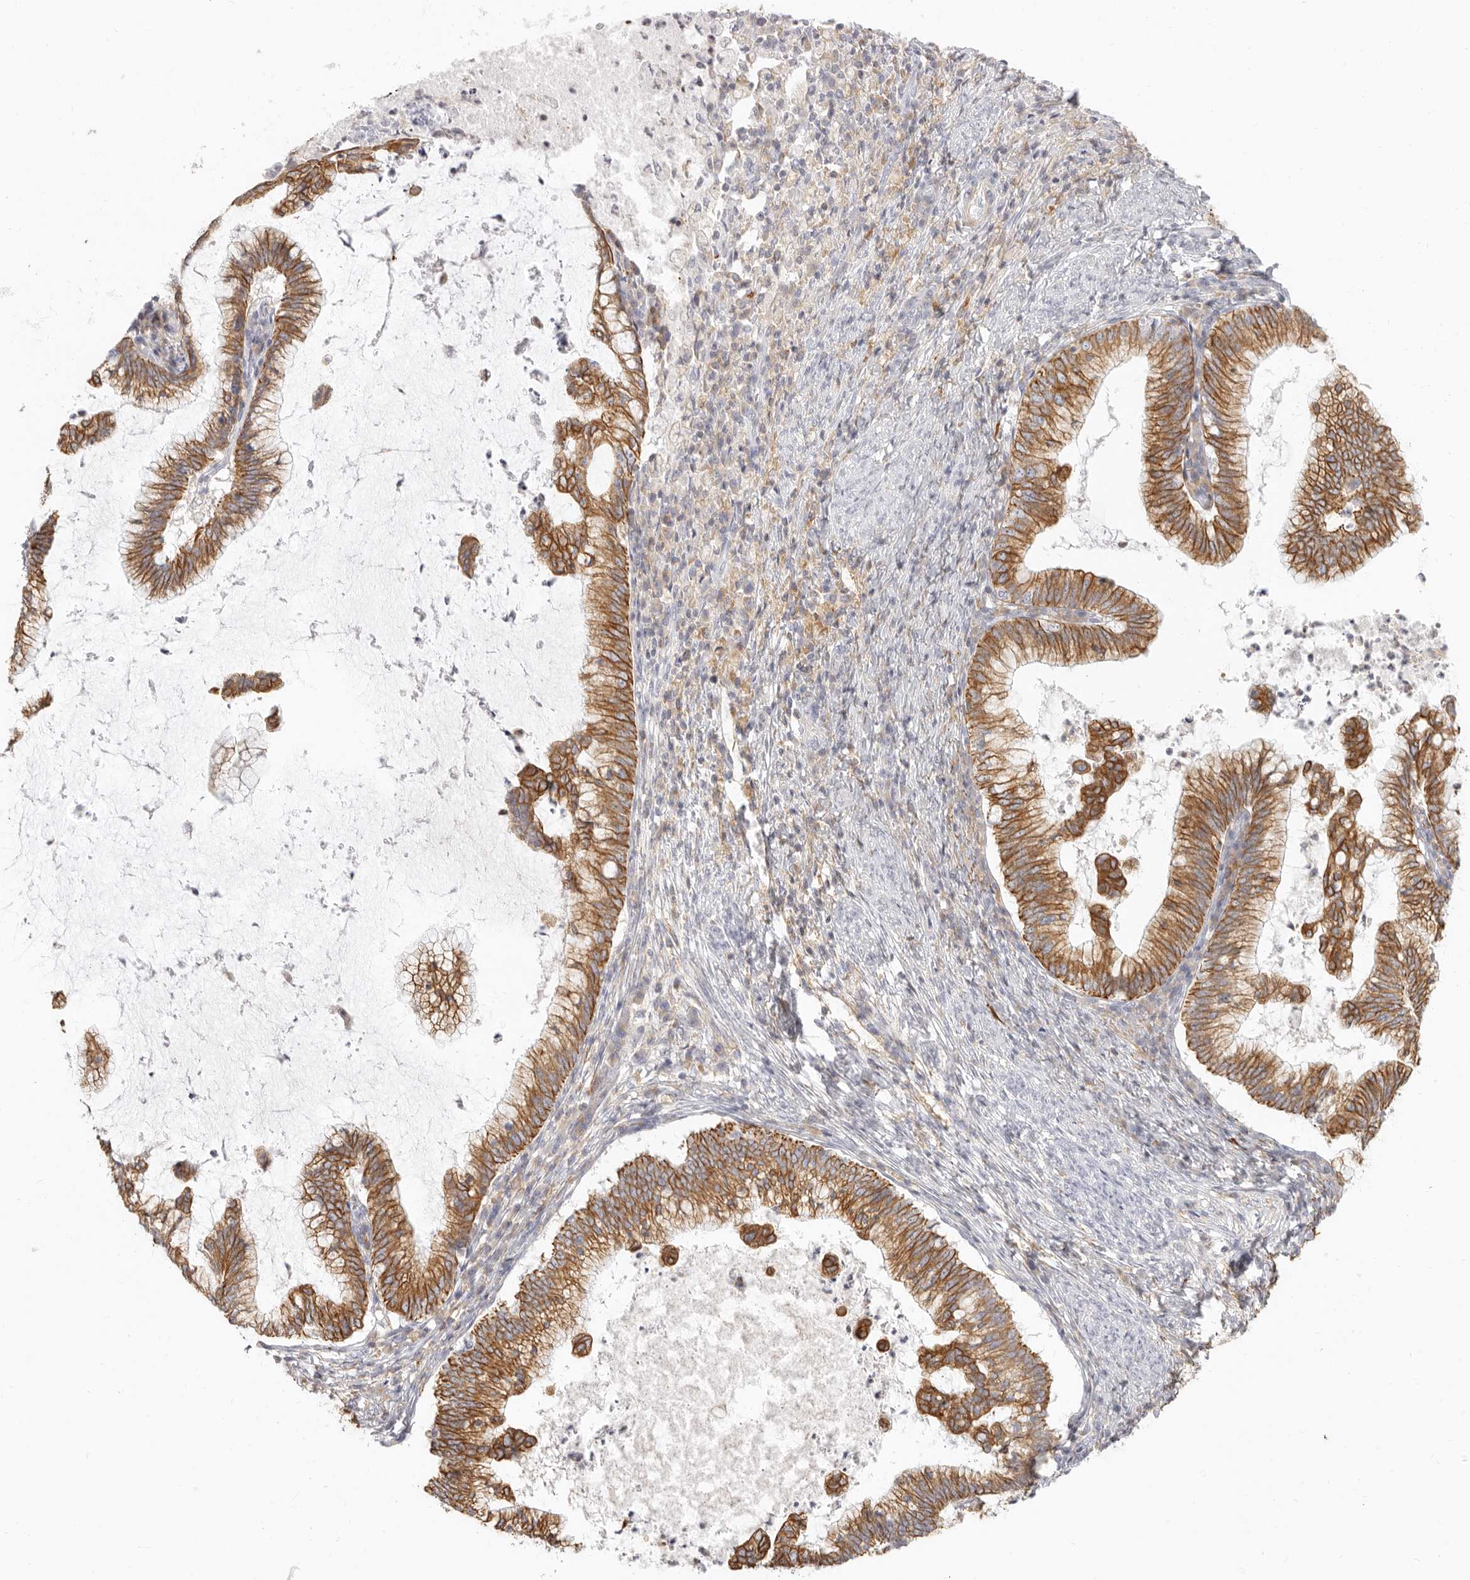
{"staining": {"intensity": "moderate", "quantity": ">75%", "location": "cytoplasmic/membranous"}, "tissue": "cervical cancer", "cell_type": "Tumor cells", "image_type": "cancer", "snomed": [{"axis": "morphology", "description": "Adenocarcinoma, NOS"}, {"axis": "topography", "description": "Cervix"}], "caption": "Moderate cytoplasmic/membranous protein positivity is appreciated in approximately >75% of tumor cells in cervical cancer (adenocarcinoma).", "gene": "NIBAN1", "patient": {"sex": "female", "age": 36}}